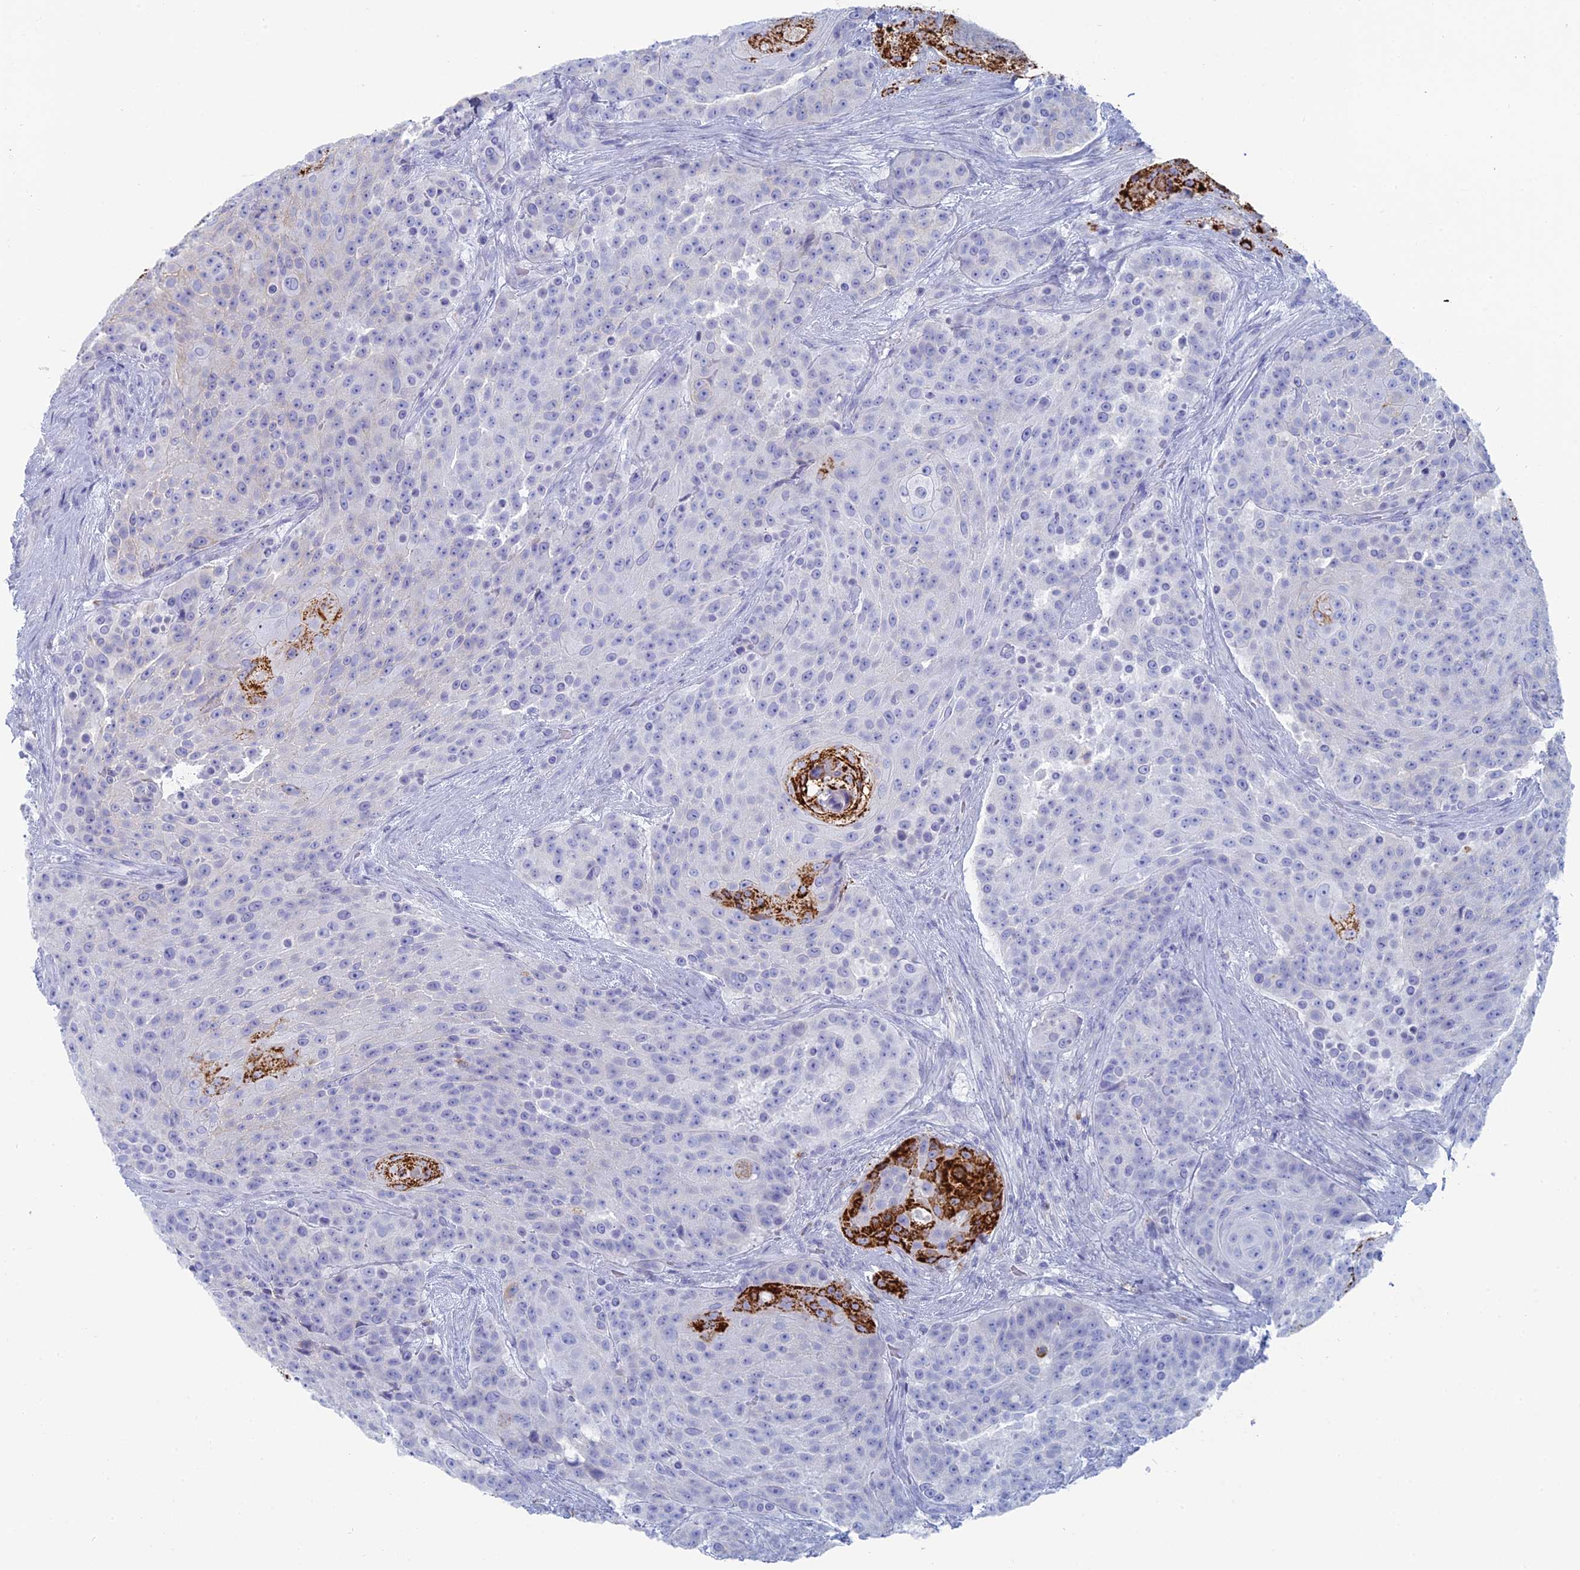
{"staining": {"intensity": "strong", "quantity": "<25%", "location": "cytoplasmic/membranous"}, "tissue": "urothelial cancer", "cell_type": "Tumor cells", "image_type": "cancer", "snomed": [{"axis": "morphology", "description": "Urothelial carcinoma, High grade"}, {"axis": "topography", "description": "Urinary bladder"}], "caption": "High-magnification brightfield microscopy of urothelial carcinoma (high-grade) stained with DAB (brown) and counterstained with hematoxylin (blue). tumor cells exhibit strong cytoplasmic/membranous staining is appreciated in approximately<25% of cells.", "gene": "ALMS1", "patient": {"sex": "female", "age": 63}}